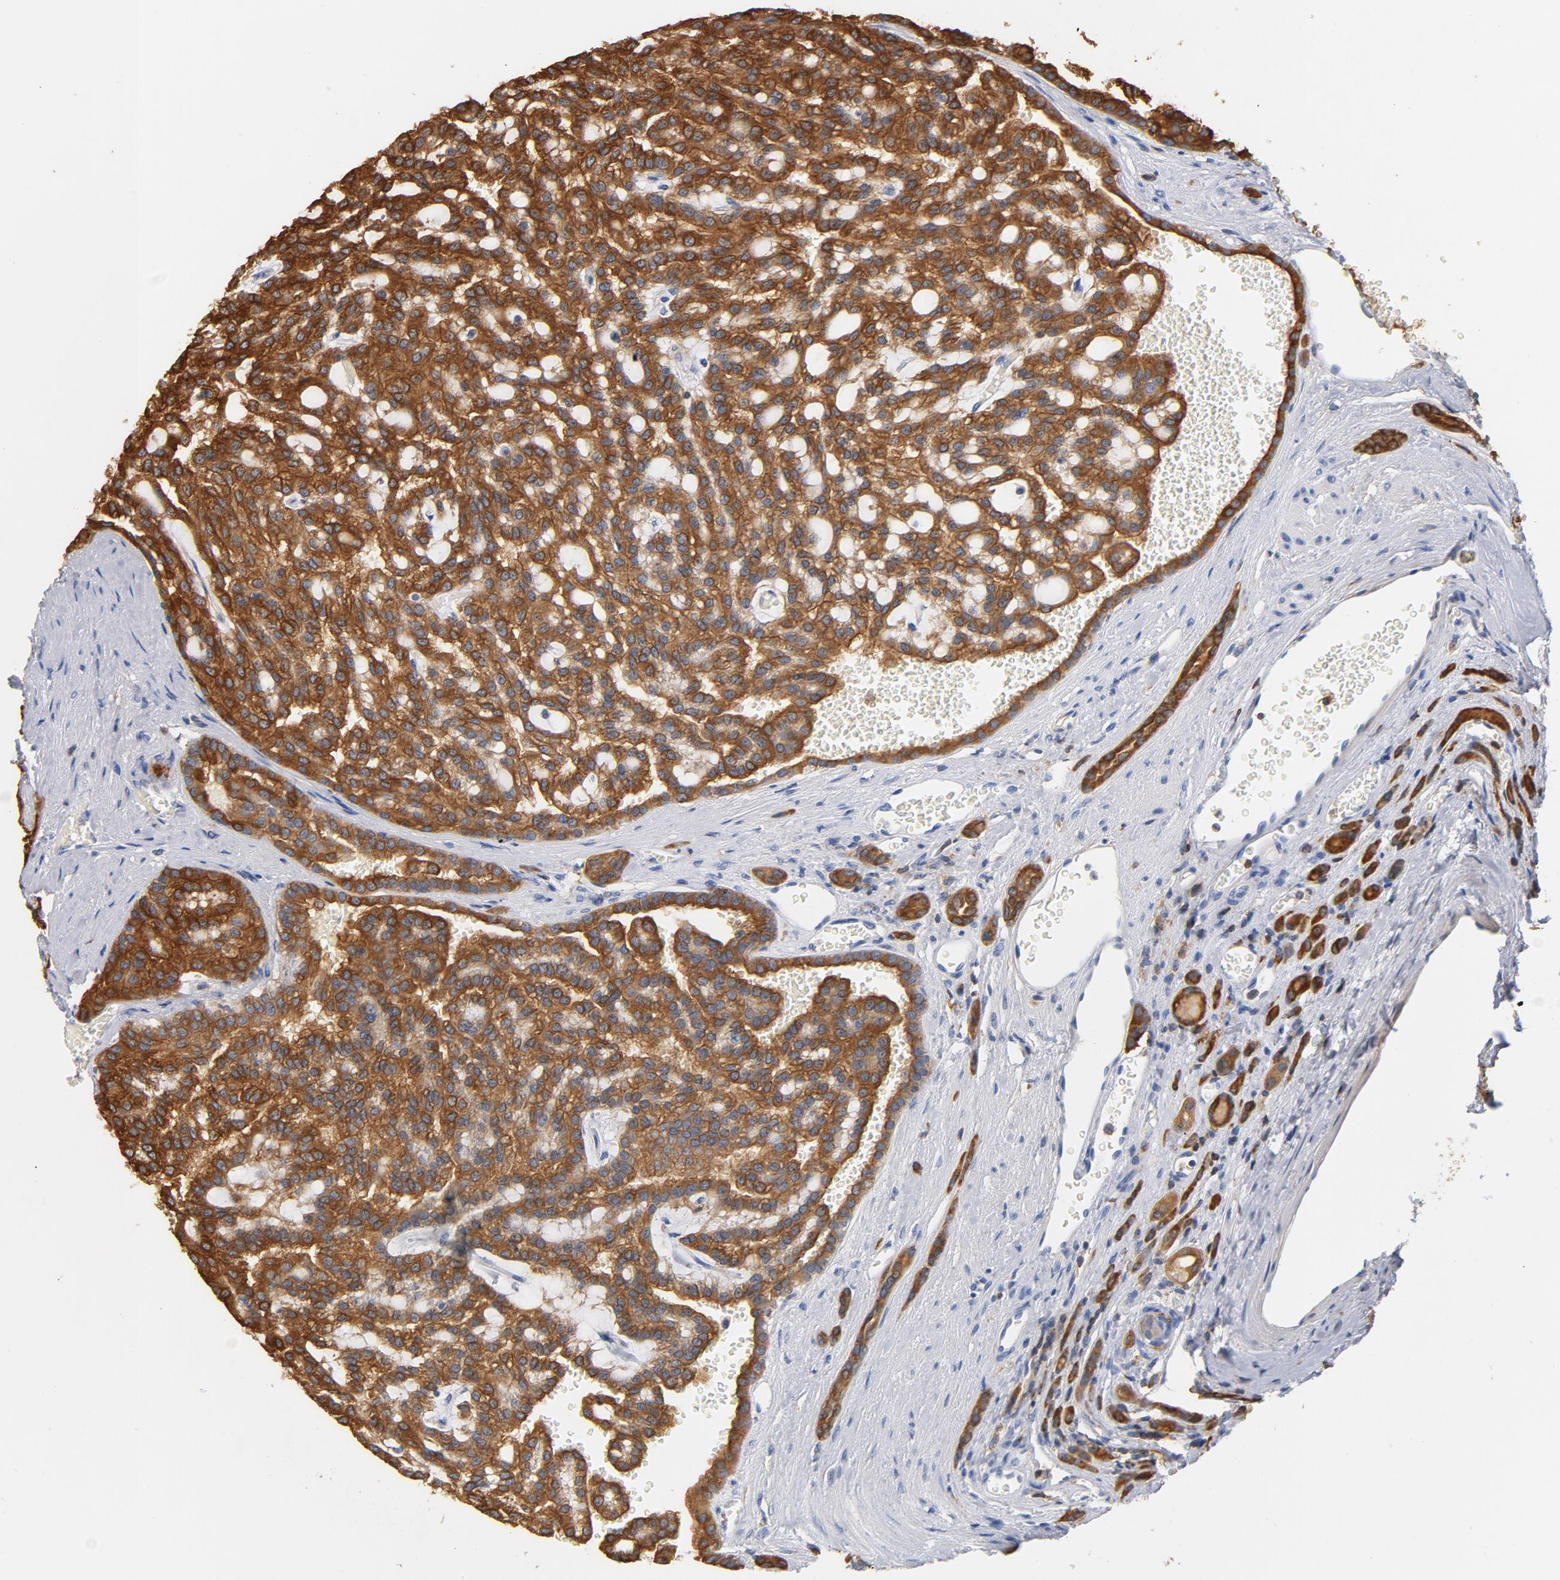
{"staining": {"intensity": "strong", "quantity": ">75%", "location": "cytoplasmic/membranous"}, "tissue": "renal cancer", "cell_type": "Tumor cells", "image_type": "cancer", "snomed": [{"axis": "morphology", "description": "Adenocarcinoma, NOS"}, {"axis": "topography", "description": "Kidney"}], "caption": "Immunohistochemical staining of human renal cancer shows high levels of strong cytoplasmic/membranous protein expression in about >75% of tumor cells.", "gene": "EZR", "patient": {"sex": "male", "age": 63}}